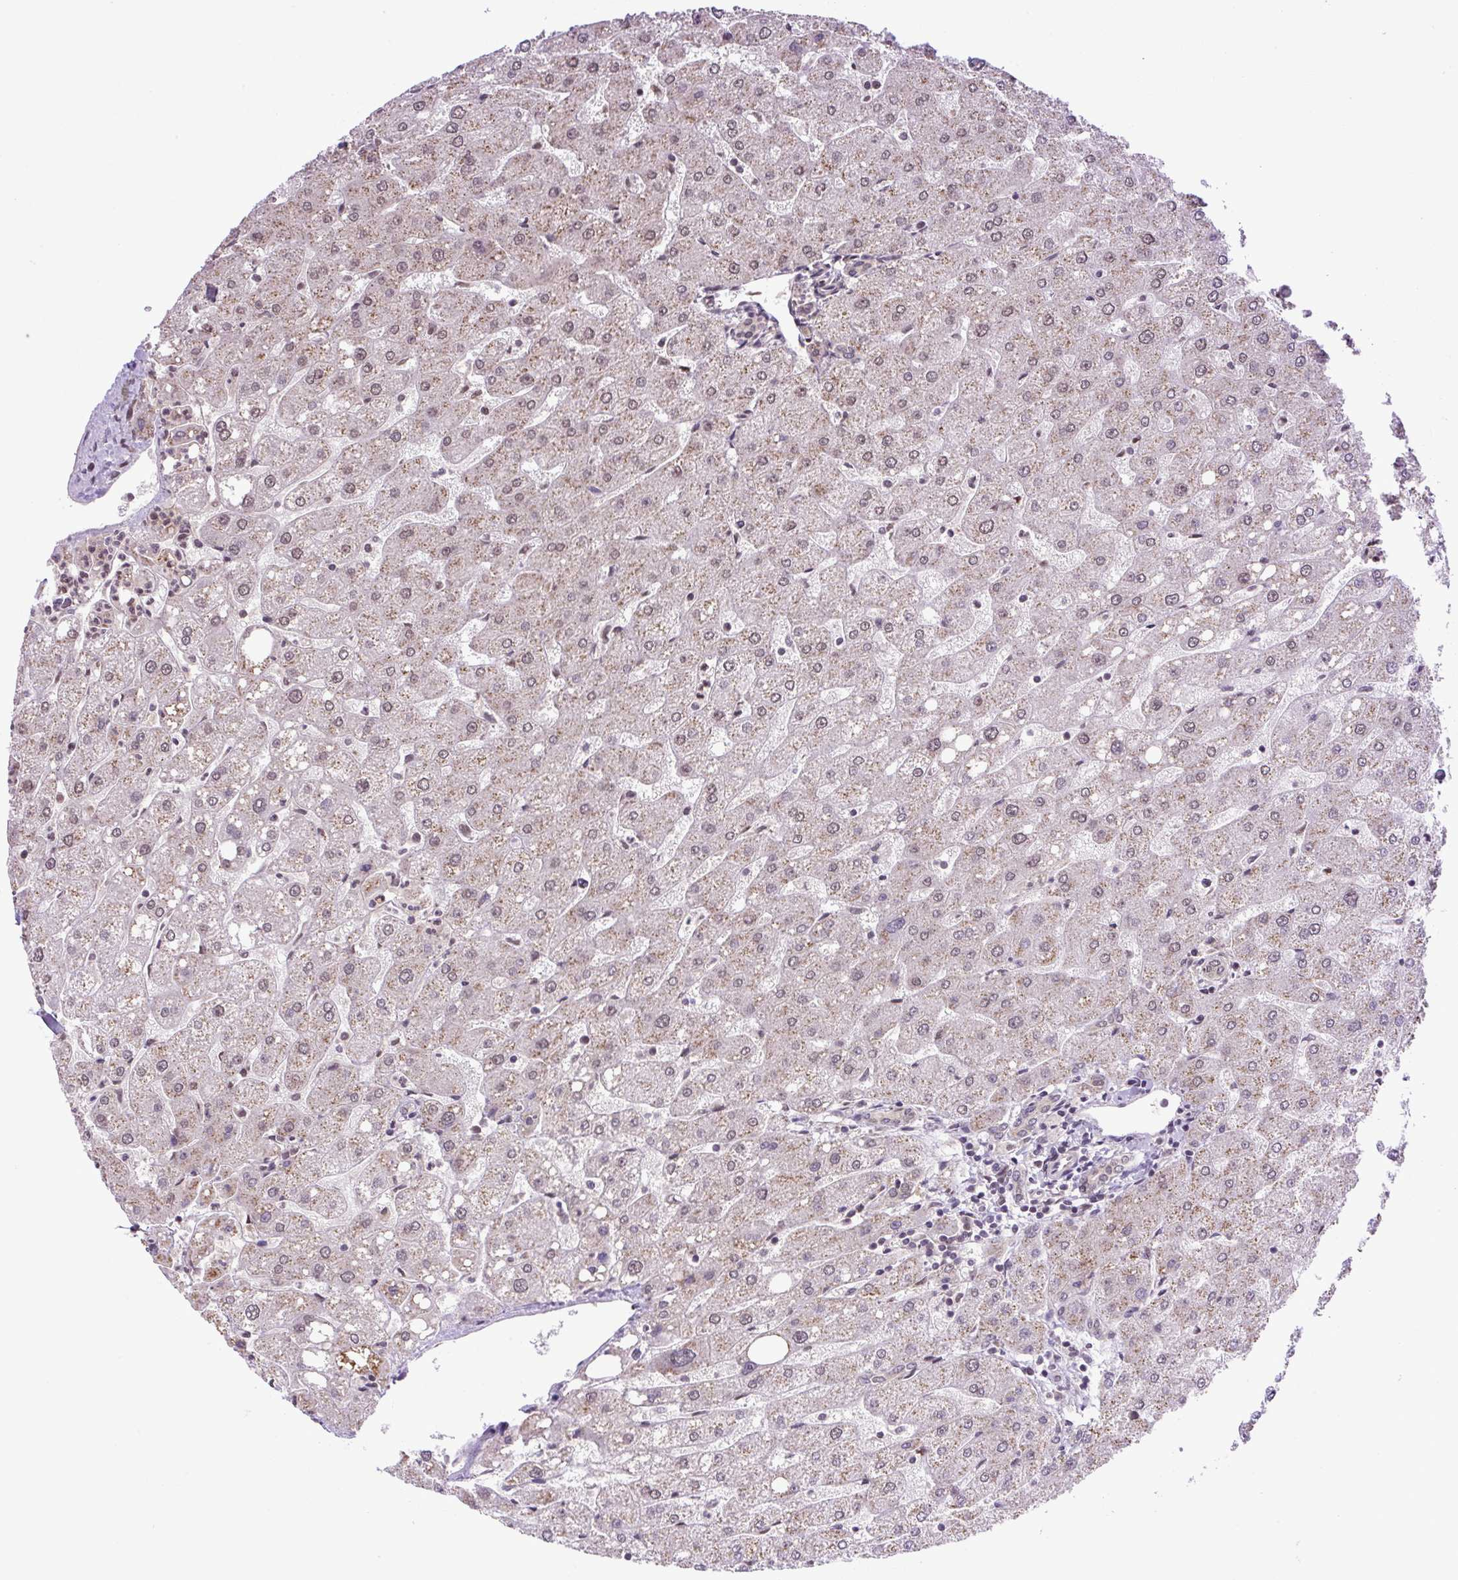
{"staining": {"intensity": "weak", "quantity": ">75%", "location": "nuclear"}, "tissue": "liver", "cell_type": "Cholangiocytes", "image_type": "normal", "snomed": [{"axis": "morphology", "description": "Normal tissue, NOS"}, {"axis": "topography", "description": "Liver"}], "caption": "Brown immunohistochemical staining in normal liver displays weak nuclear staining in approximately >75% of cholangiocytes. (DAB IHC, brown staining for protein, blue staining for nuclei).", "gene": "SGTA", "patient": {"sex": "male", "age": 67}}